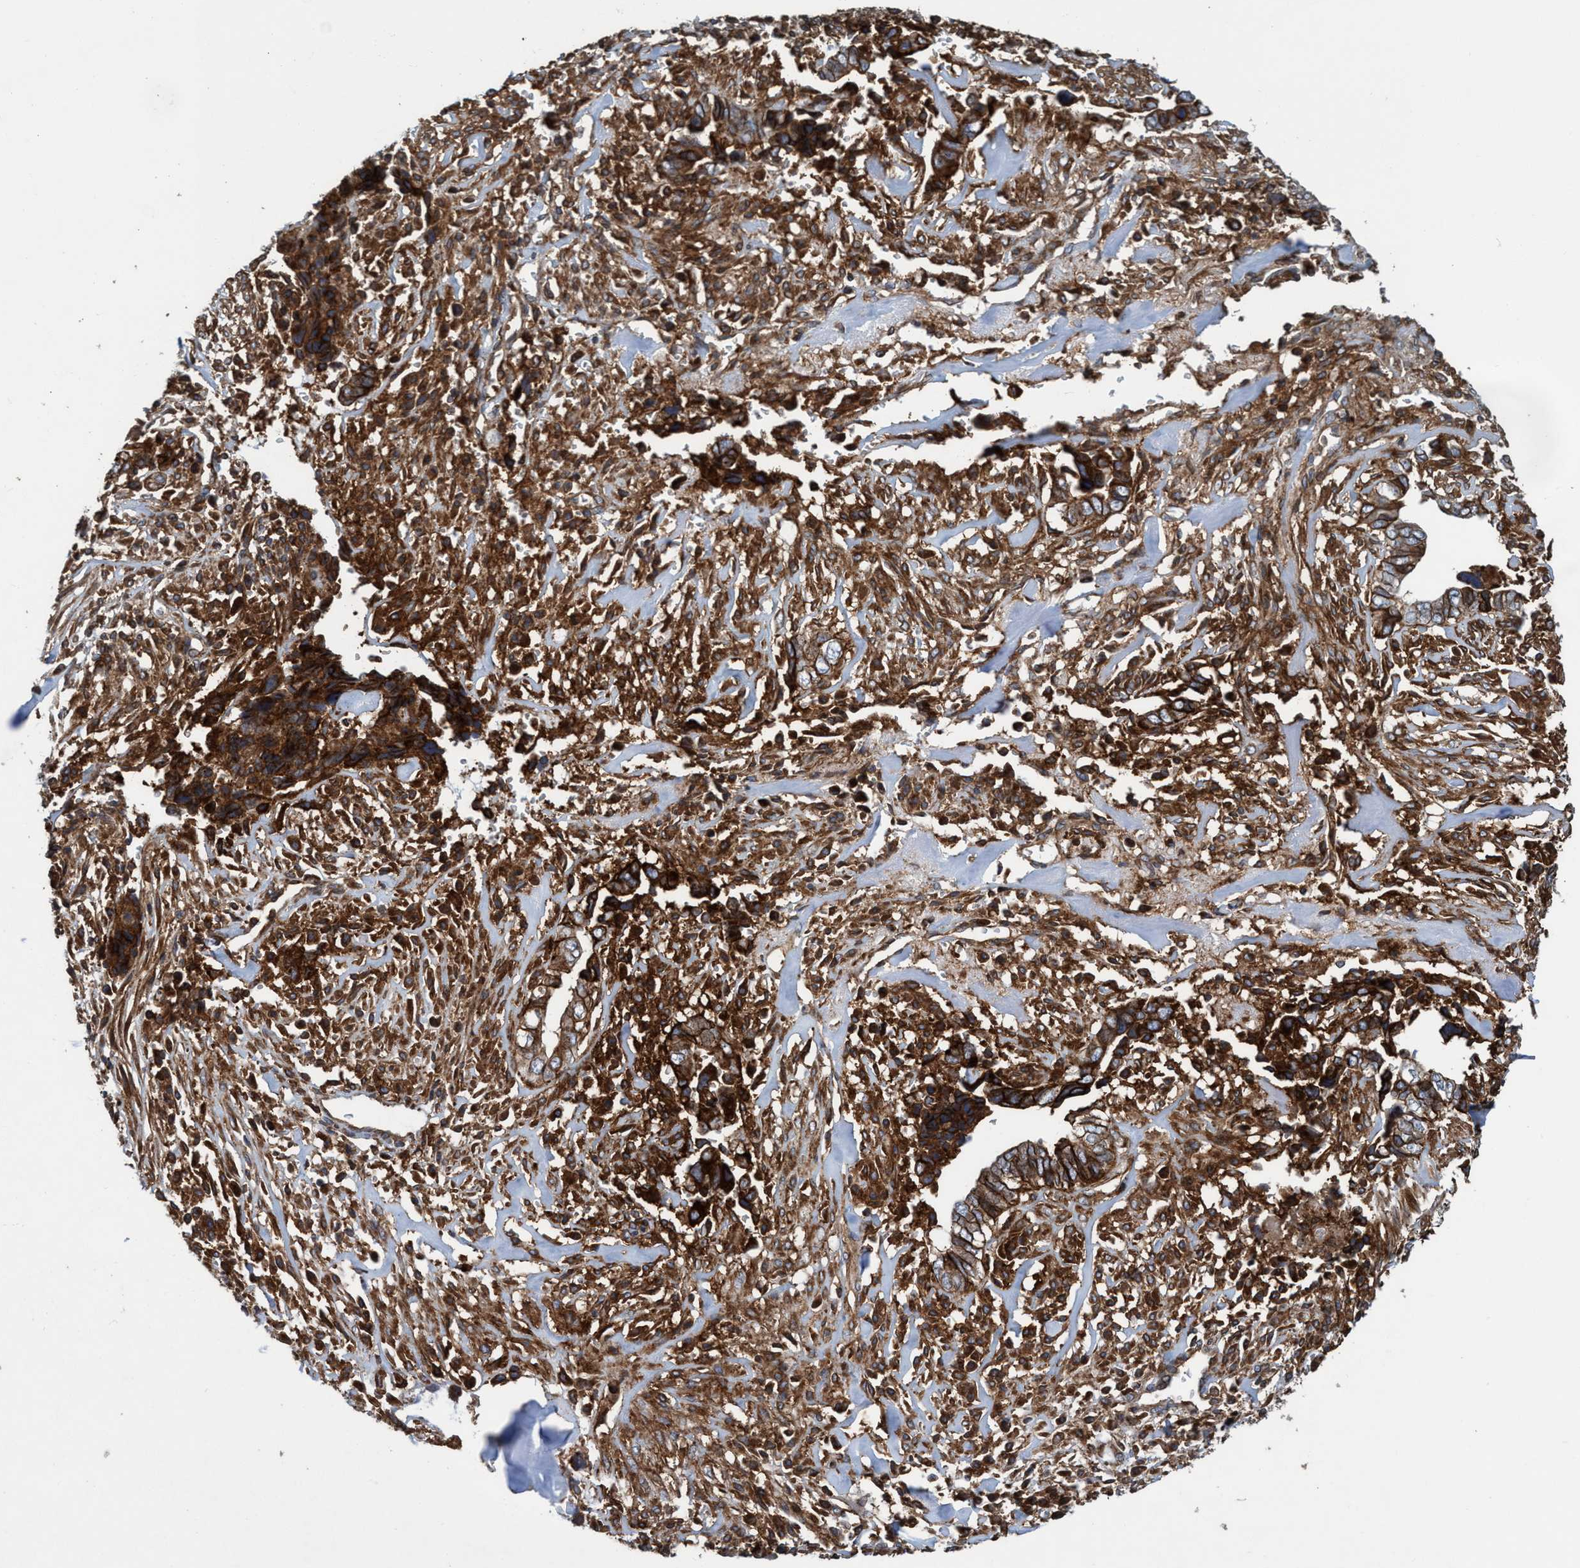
{"staining": {"intensity": "strong", "quantity": ">75%", "location": "cytoplasmic/membranous"}, "tissue": "liver cancer", "cell_type": "Tumor cells", "image_type": "cancer", "snomed": [{"axis": "morphology", "description": "Cholangiocarcinoma"}, {"axis": "topography", "description": "Liver"}], "caption": "Liver cancer (cholangiocarcinoma) tissue exhibits strong cytoplasmic/membranous positivity in about >75% of tumor cells, visualized by immunohistochemistry.", "gene": "SLC16A3", "patient": {"sex": "female", "age": 79}}